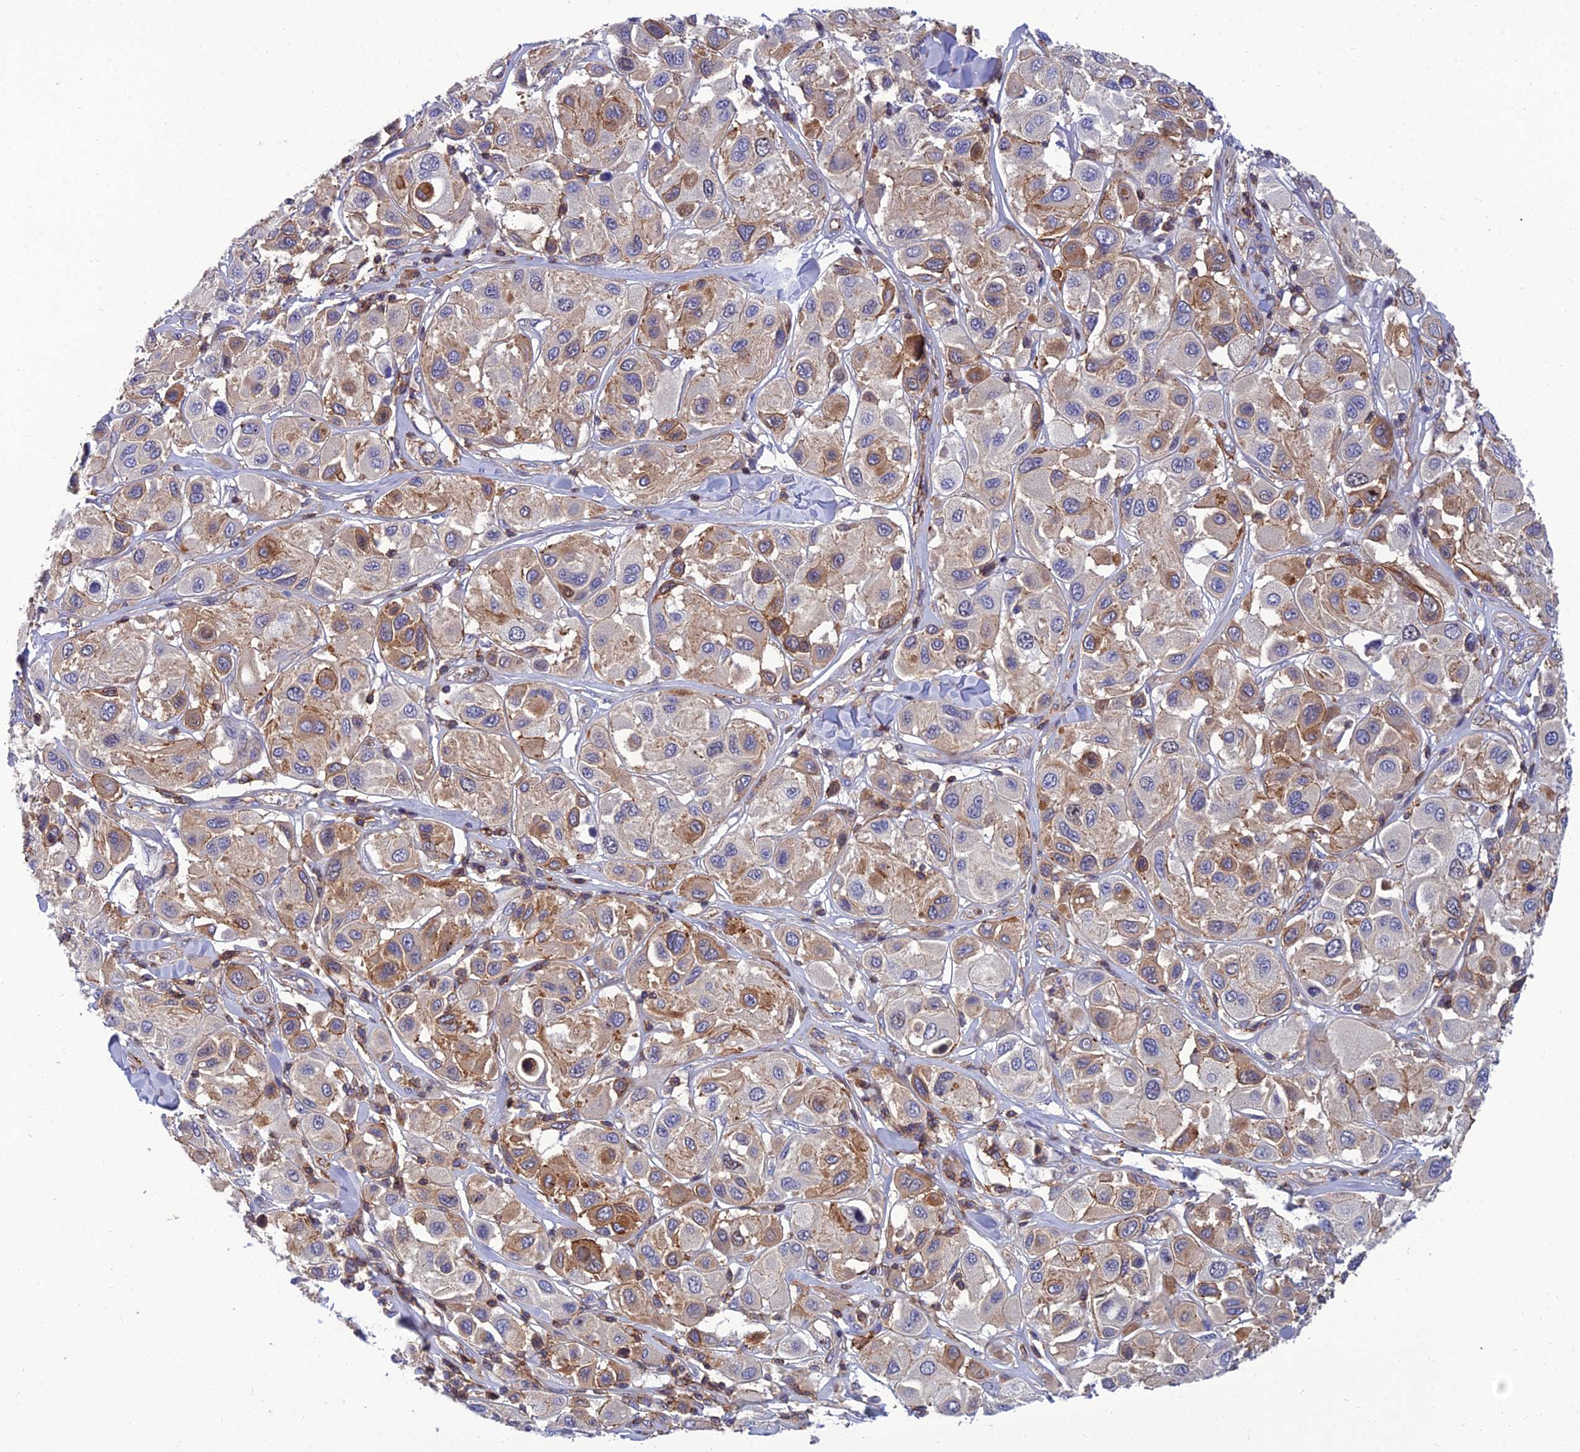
{"staining": {"intensity": "moderate", "quantity": "25%-75%", "location": "cytoplasmic/membranous"}, "tissue": "melanoma", "cell_type": "Tumor cells", "image_type": "cancer", "snomed": [{"axis": "morphology", "description": "Malignant melanoma, Metastatic site"}, {"axis": "topography", "description": "Skin"}], "caption": "The immunohistochemical stain labels moderate cytoplasmic/membranous staining in tumor cells of melanoma tissue. (IHC, brightfield microscopy, high magnification).", "gene": "PPP1R18", "patient": {"sex": "male", "age": 41}}